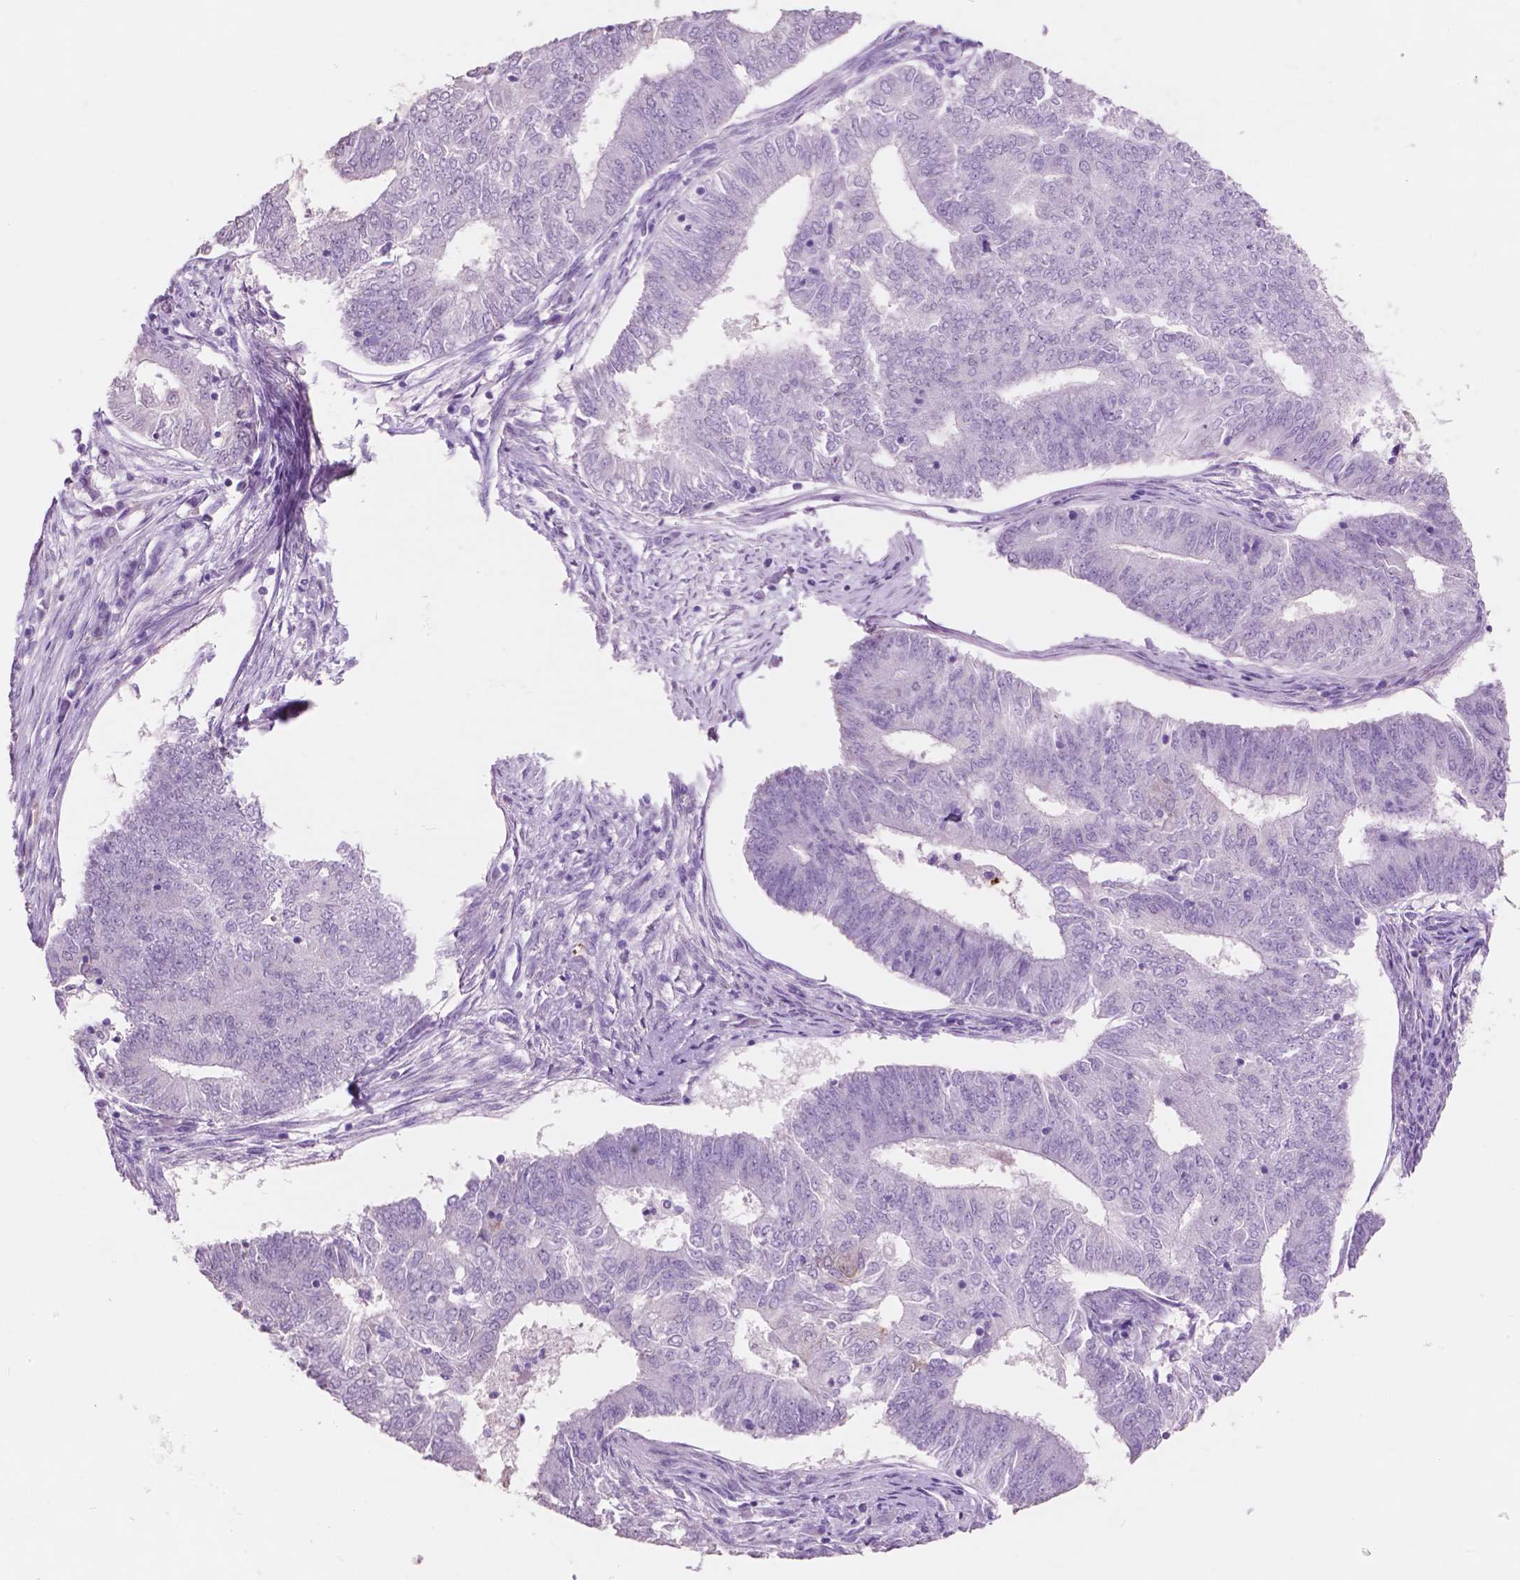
{"staining": {"intensity": "strong", "quantity": "<25%", "location": "nuclear"}, "tissue": "endometrial cancer", "cell_type": "Tumor cells", "image_type": "cancer", "snomed": [{"axis": "morphology", "description": "Adenocarcinoma, NOS"}, {"axis": "topography", "description": "Endometrium"}], "caption": "Protein expression analysis of endometrial cancer (adenocarcinoma) demonstrates strong nuclear staining in about <25% of tumor cells. (Stains: DAB (3,3'-diaminobenzidine) in brown, nuclei in blue, Microscopy: brightfield microscopy at high magnification).", "gene": "IDO1", "patient": {"sex": "female", "age": 62}}